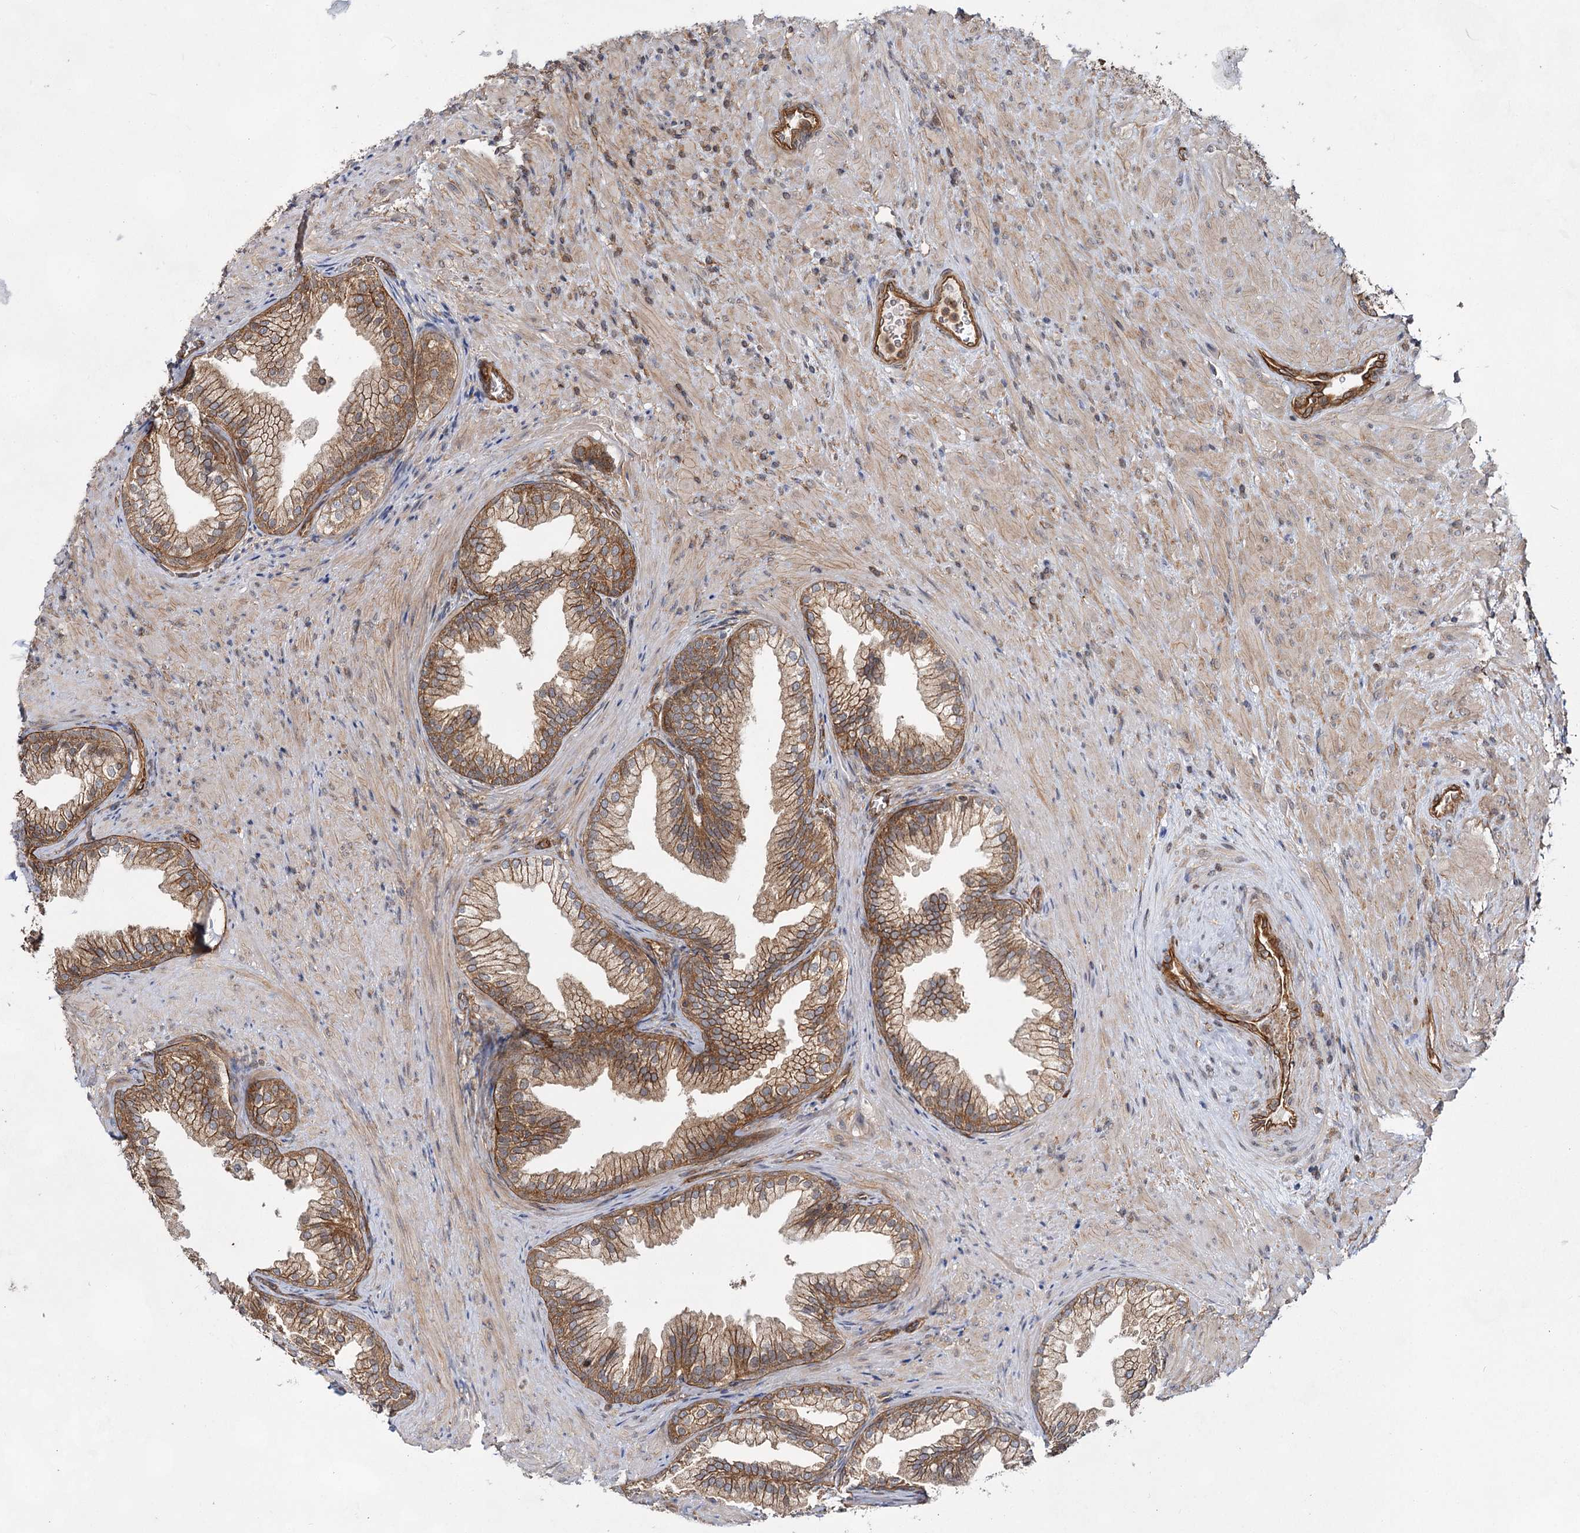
{"staining": {"intensity": "strong", "quantity": ">75%", "location": "cytoplasmic/membranous"}, "tissue": "prostate", "cell_type": "Glandular cells", "image_type": "normal", "snomed": [{"axis": "morphology", "description": "Normal tissue, NOS"}, {"axis": "topography", "description": "Prostate"}], "caption": "The photomicrograph demonstrates staining of unremarkable prostate, revealing strong cytoplasmic/membranous protein staining (brown color) within glandular cells.", "gene": "IQSEC1", "patient": {"sex": "male", "age": 76}}